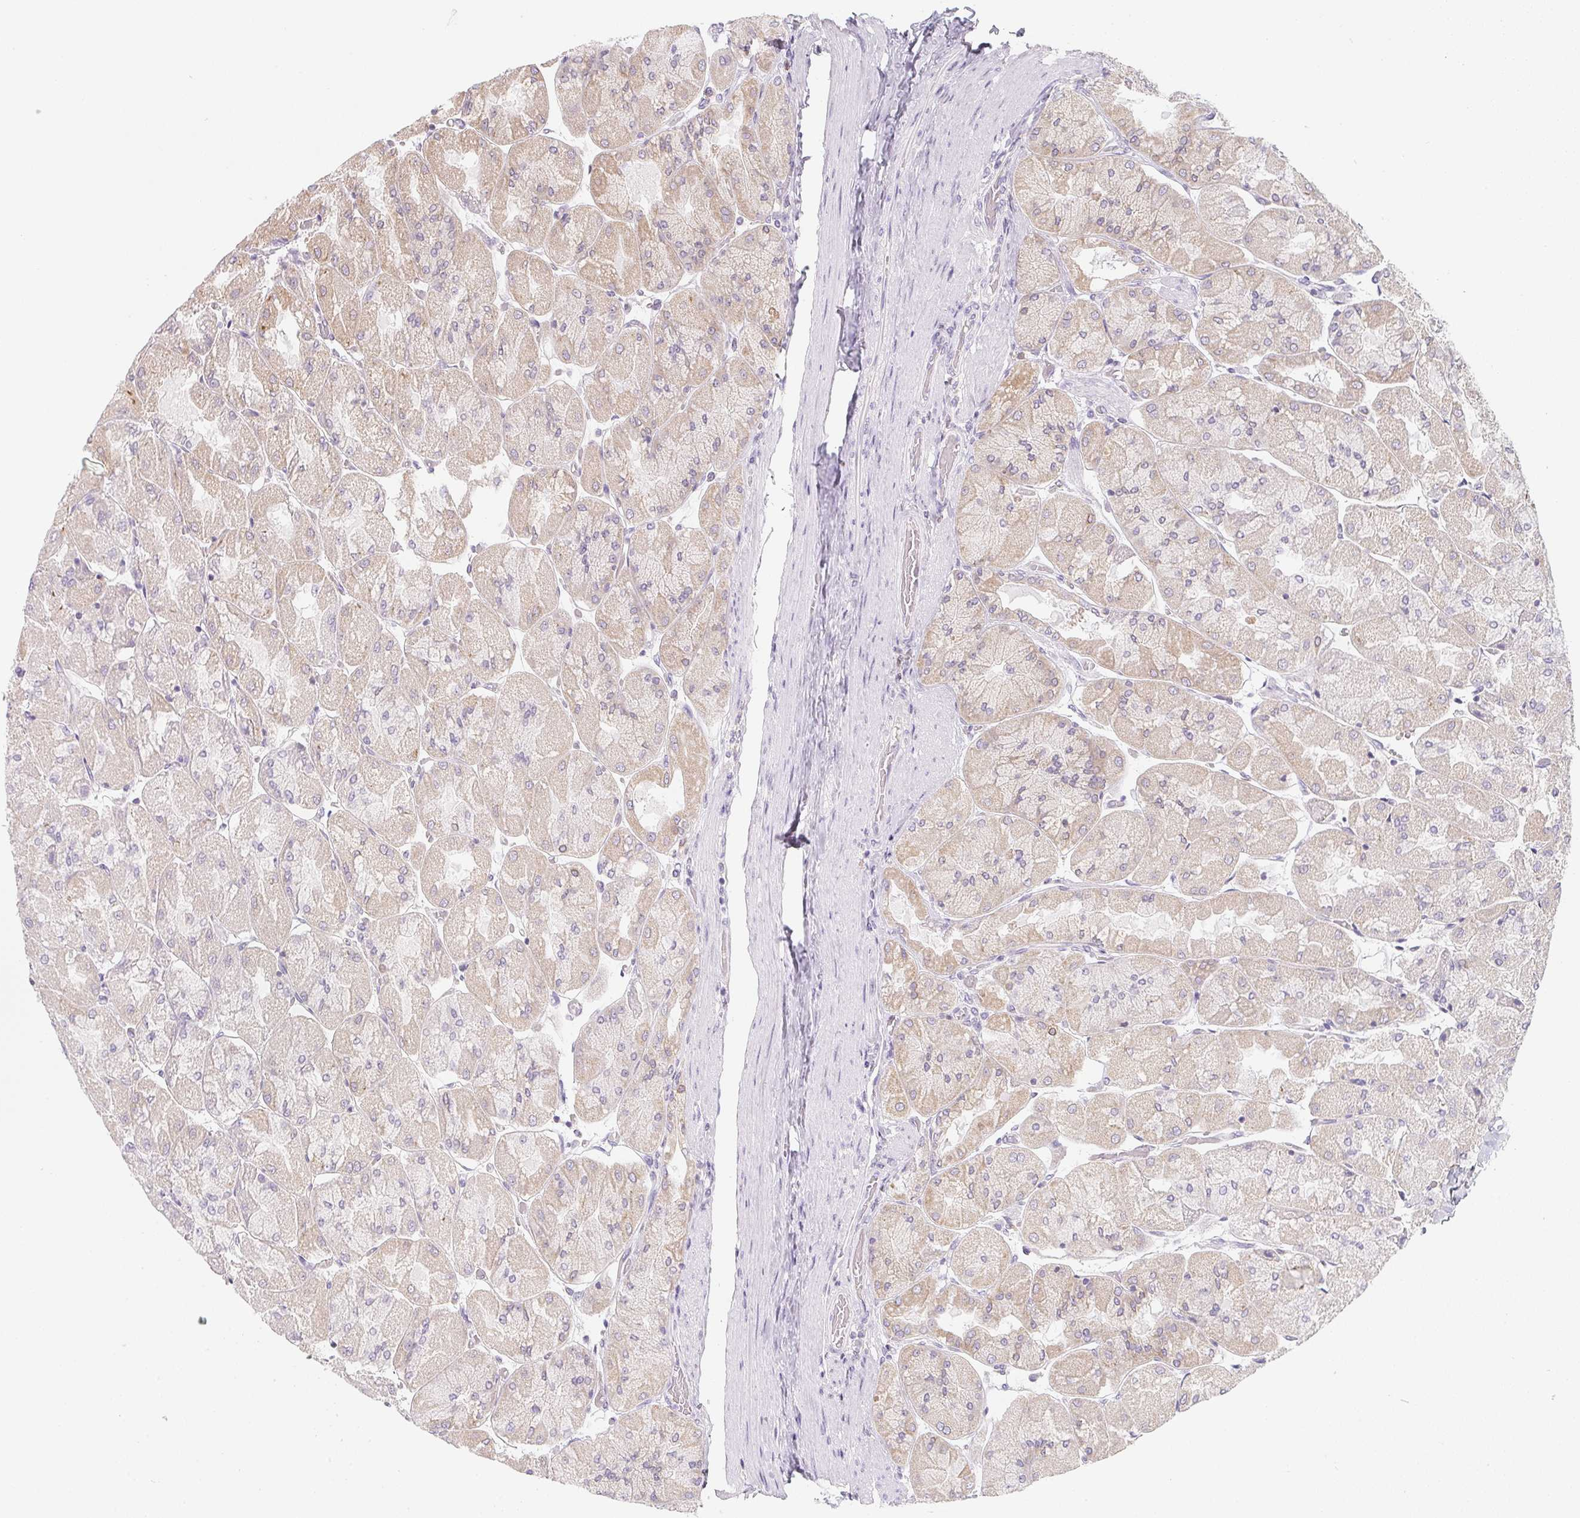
{"staining": {"intensity": "weak", "quantity": ">75%", "location": "cytoplasmic/membranous"}, "tissue": "stomach", "cell_type": "Glandular cells", "image_type": "normal", "snomed": [{"axis": "morphology", "description": "Normal tissue, NOS"}, {"axis": "topography", "description": "Stomach"}], "caption": "Protein staining of normal stomach displays weak cytoplasmic/membranous staining in about >75% of glandular cells.", "gene": "SOAT1", "patient": {"sex": "female", "age": 61}}